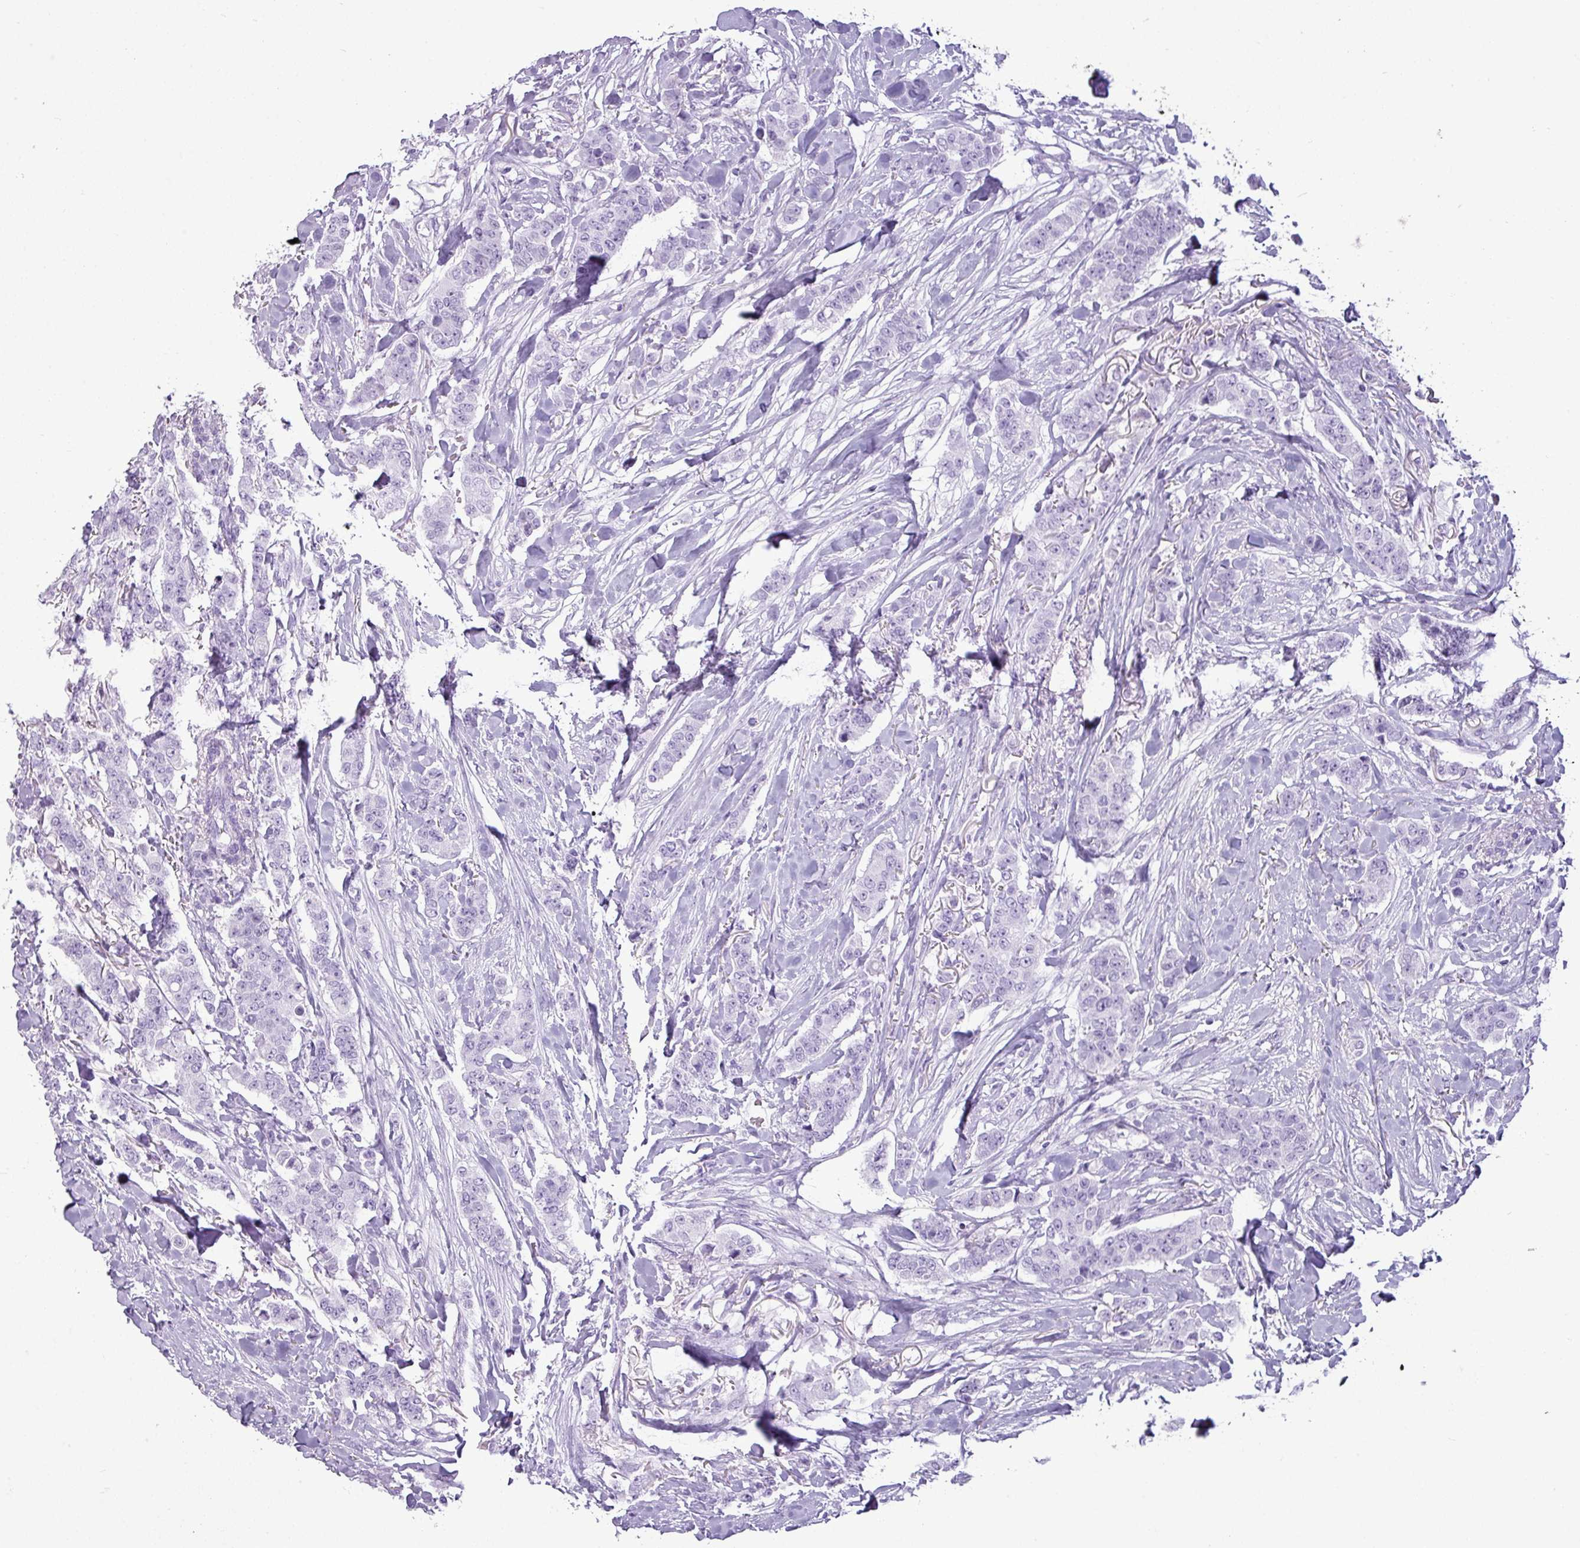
{"staining": {"intensity": "negative", "quantity": "none", "location": "none"}, "tissue": "breast cancer", "cell_type": "Tumor cells", "image_type": "cancer", "snomed": [{"axis": "morphology", "description": "Duct carcinoma"}, {"axis": "topography", "description": "Breast"}], "caption": "Breast cancer (invasive ductal carcinoma) was stained to show a protein in brown. There is no significant positivity in tumor cells.", "gene": "AMY1B", "patient": {"sex": "female", "age": 40}}